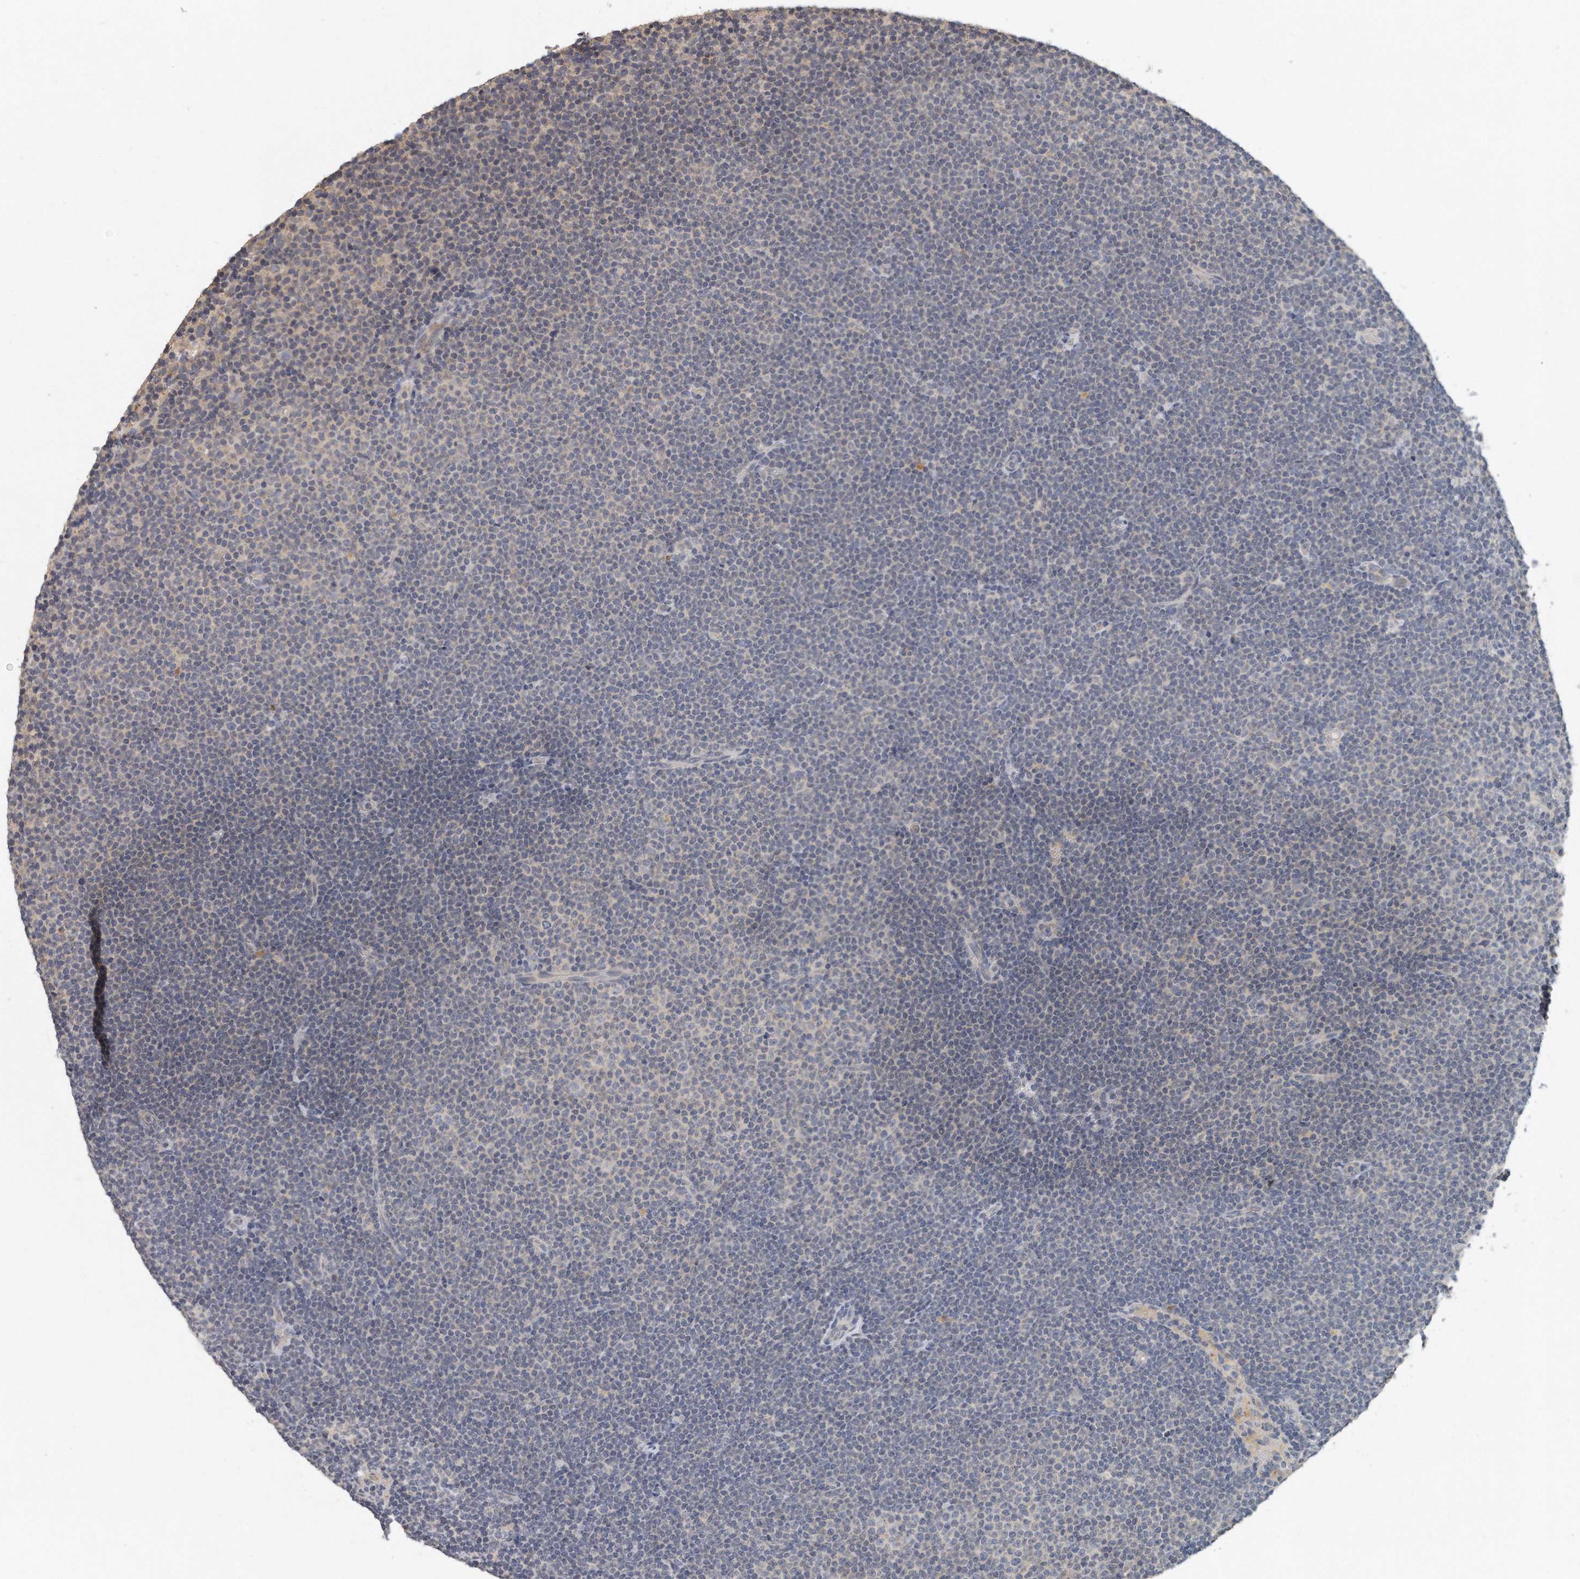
{"staining": {"intensity": "negative", "quantity": "none", "location": "none"}, "tissue": "lymphoma", "cell_type": "Tumor cells", "image_type": "cancer", "snomed": [{"axis": "morphology", "description": "Malignant lymphoma, non-Hodgkin's type, Low grade"}, {"axis": "topography", "description": "Lymph node"}], "caption": "Tumor cells are negative for protein expression in human malignant lymphoma, non-Hodgkin's type (low-grade).", "gene": "TRAPPC14", "patient": {"sex": "female", "age": 53}}